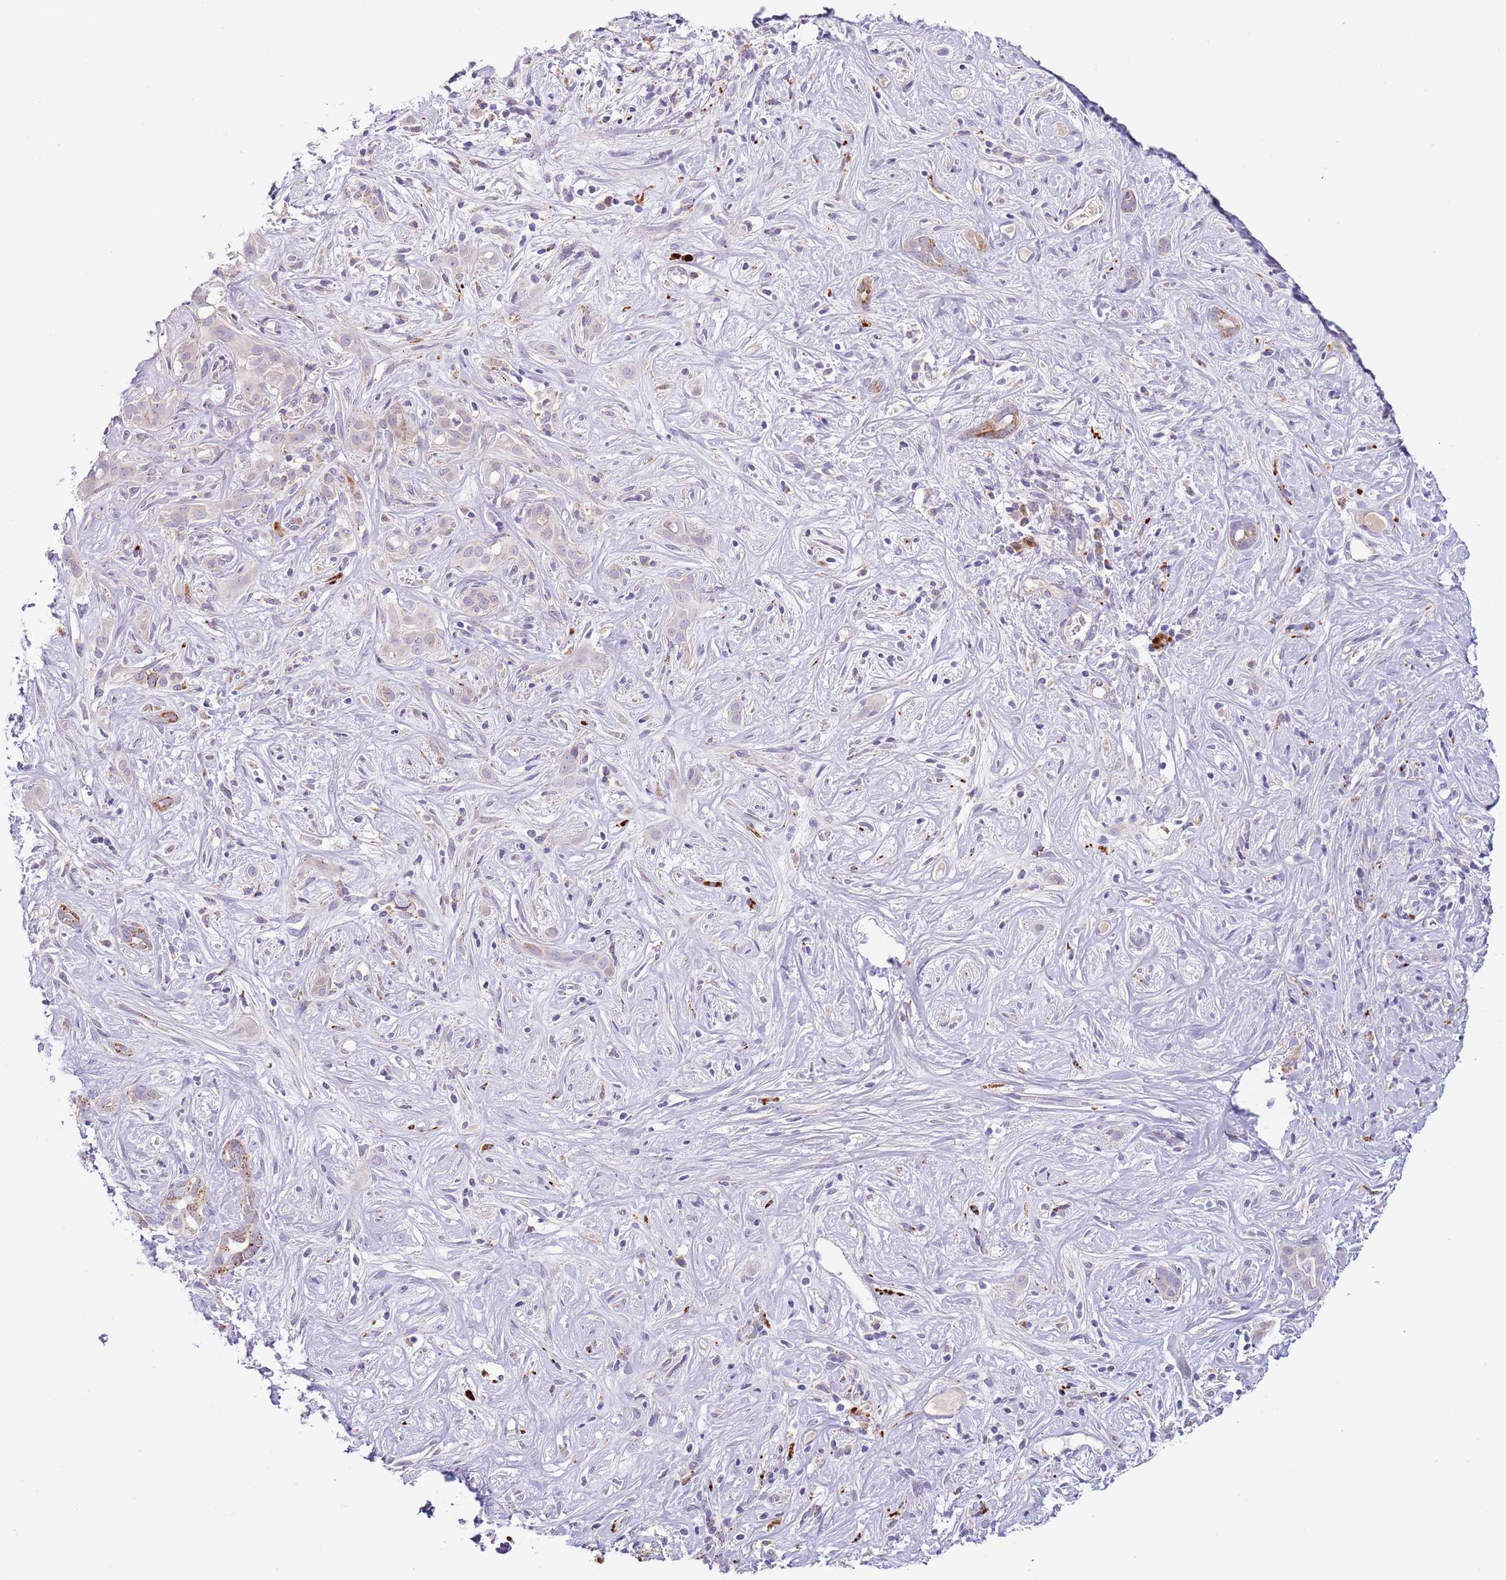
{"staining": {"intensity": "negative", "quantity": "none", "location": "none"}, "tissue": "liver cancer", "cell_type": "Tumor cells", "image_type": "cancer", "snomed": [{"axis": "morphology", "description": "Cholangiocarcinoma"}, {"axis": "topography", "description": "Liver"}], "caption": "Liver cholangiocarcinoma was stained to show a protein in brown. There is no significant positivity in tumor cells.", "gene": "ABHD17A", "patient": {"sex": "male", "age": 67}}